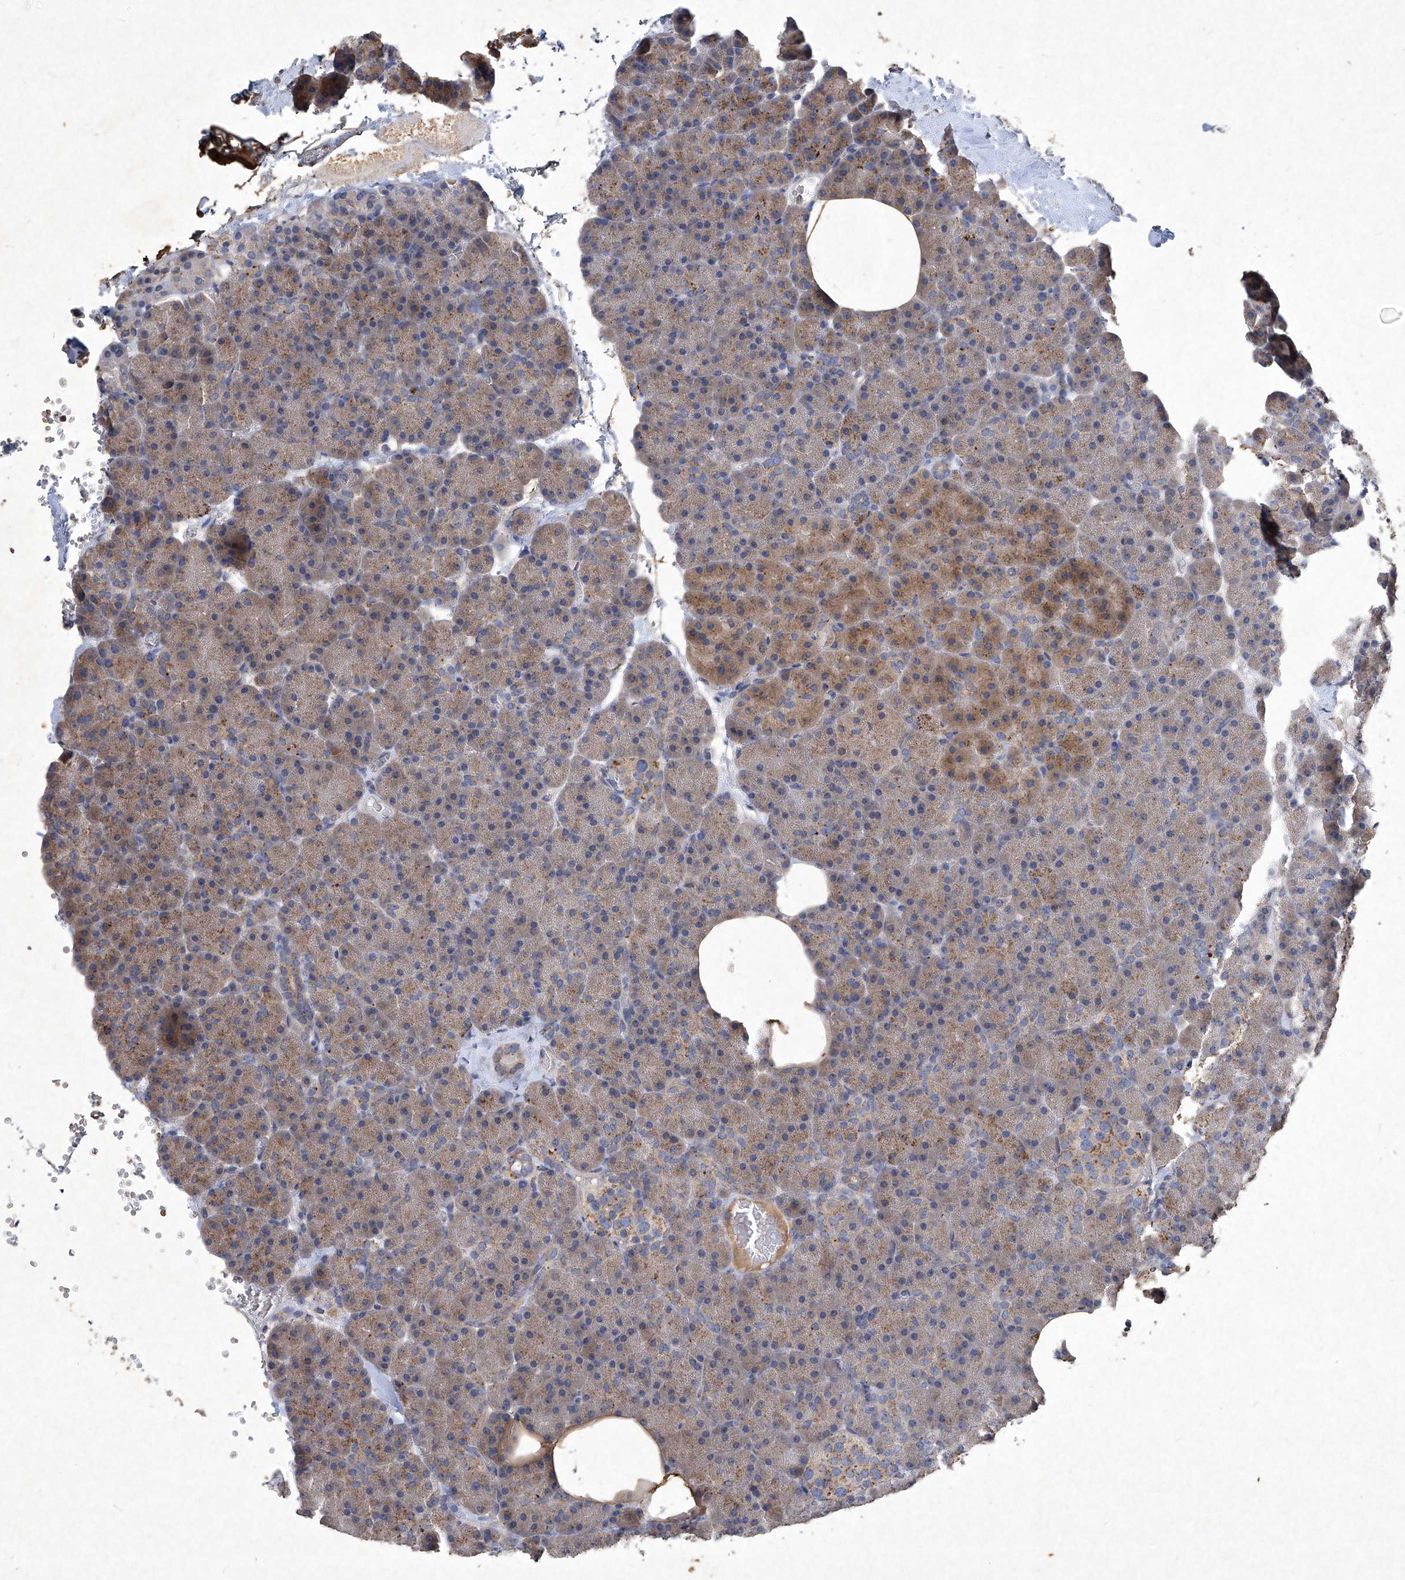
{"staining": {"intensity": "moderate", "quantity": ">75%", "location": "cytoplasmic/membranous"}, "tissue": "pancreas", "cell_type": "Exocrine glandular cells", "image_type": "normal", "snomed": [{"axis": "morphology", "description": "Normal tissue, NOS"}, {"axis": "morphology", "description": "Carcinoid, malignant, NOS"}, {"axis": "topography", "description": "Pancreas"}], "caption": "About >75% of exocrine glandular cells in normal human pancreas show moderate cytoplasmic/membranous protein positivity as visualized by brown immunohistochemical staining.", "gene": "MED16", "patient": {"sex": "female", "age": 35}}